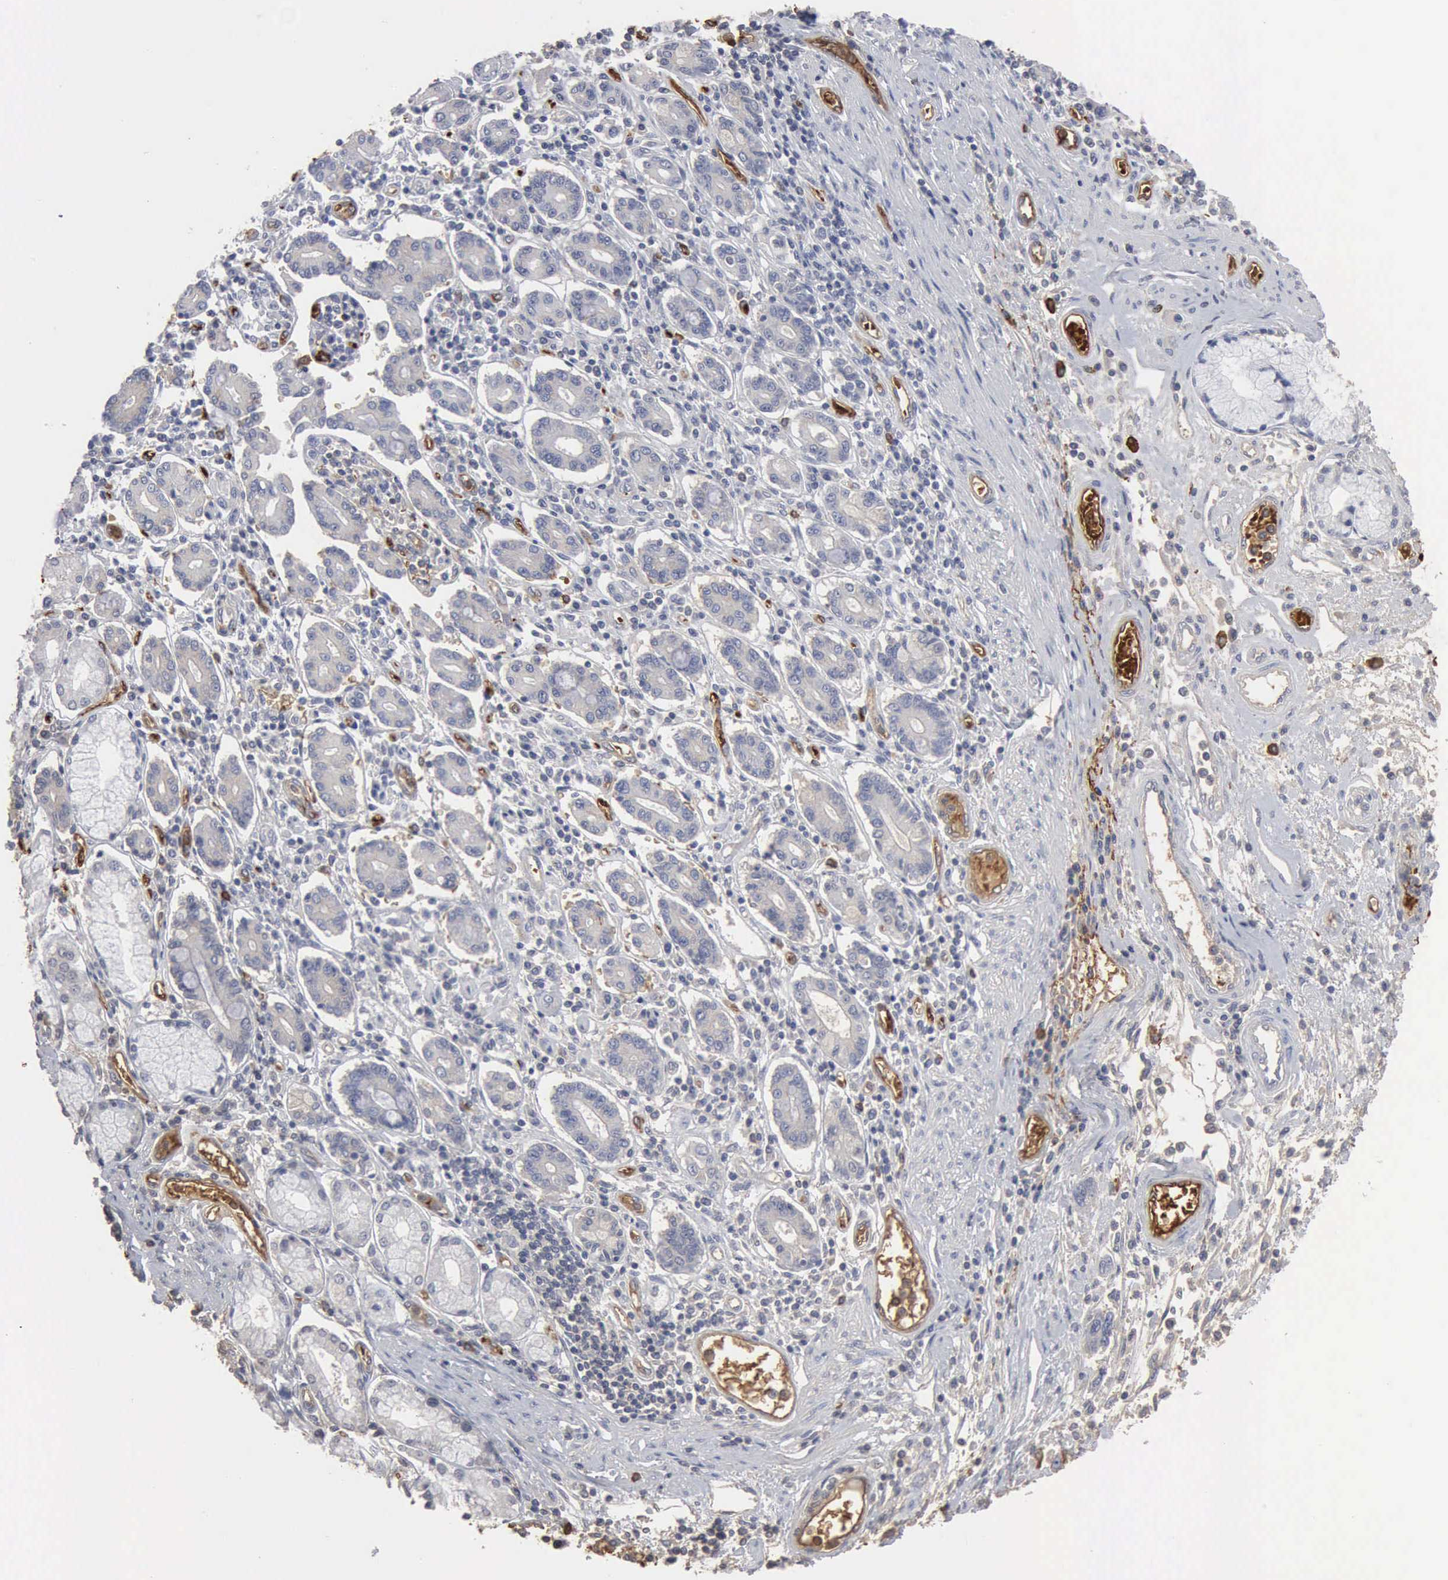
{"staining": {"intensity": "weak", "quantity": "<25%", "location": "cytoplasmic/membranous"}, "tissue": "pancreatic cancer", "cell_type": "Tumor cells", "image_type": "cancer", "snomed": [{"axis": "morphology", "description": "Adenocarcinoma, NOS"}, {"axis": "topography", "description": "Pancreas"}], "caption": "Immunohistochemistry of pancreatic adenocarcinoma reveals no positivity in tumor cells.", "gene": "TGFB1", "patient": {"sex": "female", "age": 57}}